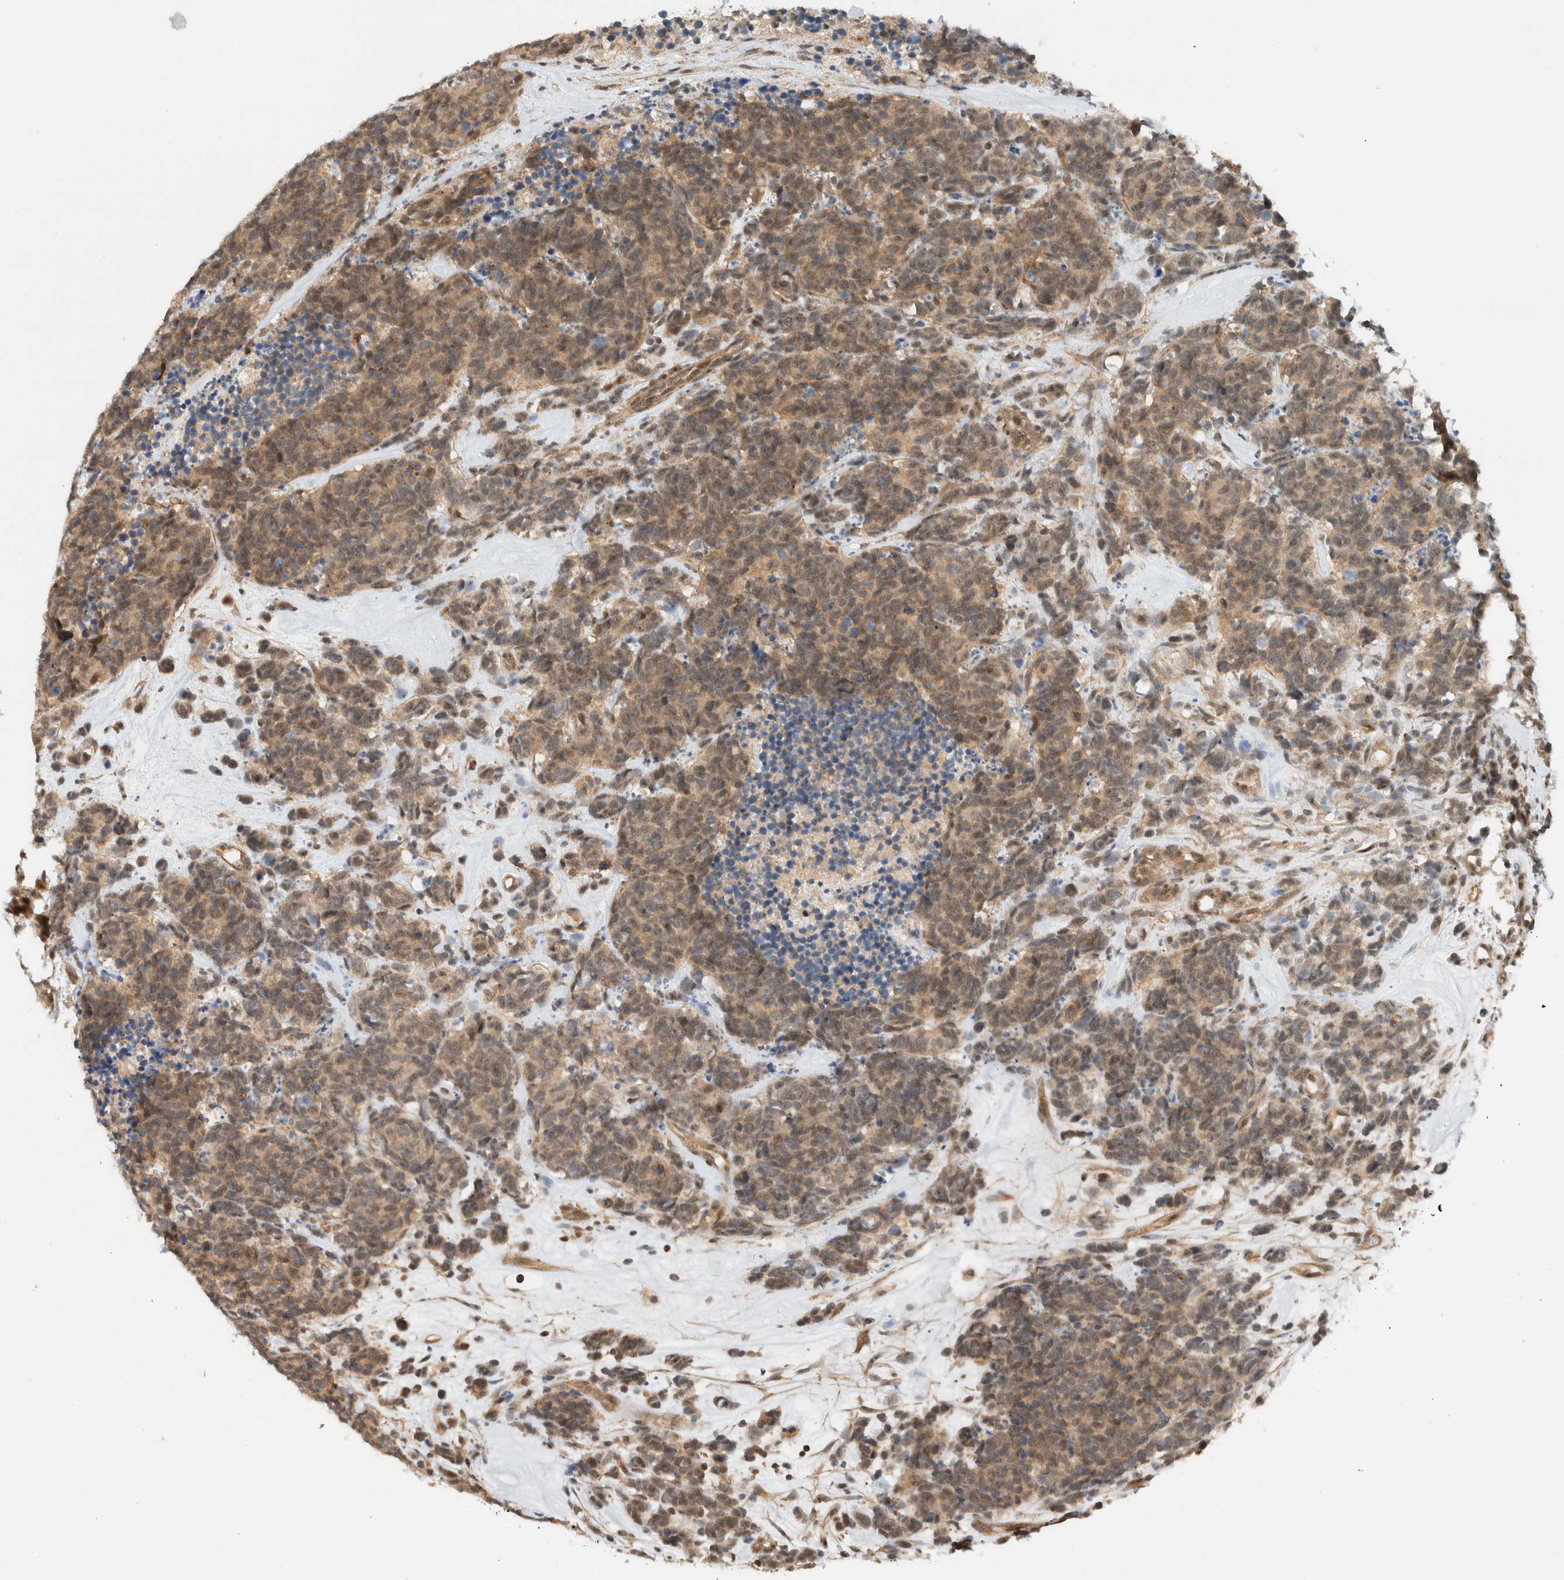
{"staining": {"intensity": "moderate", "quantity": ">75%", "location": "cytoplasmic/membranous"}, "tissue": "carcinoid", "cell_type": "Tumor cells", "image_type": "cancer", "snomed": [{"axis": "morphology", "description": "Carcinoma, NOS"}, {"axis": "morphology", "description": "Carcinoid, malignant, NOS"}, {"axis": "topography", "description": "Urinary bladder"}], "caption": "This is a micrograph of immunohistochemistry (IHC) staining of carcinoid, which shows moderate staining in the cytoplasmic/membranous of tumor cells.", "gene": "CAAP1", "patient": {"sex": "male", "age": 57}}